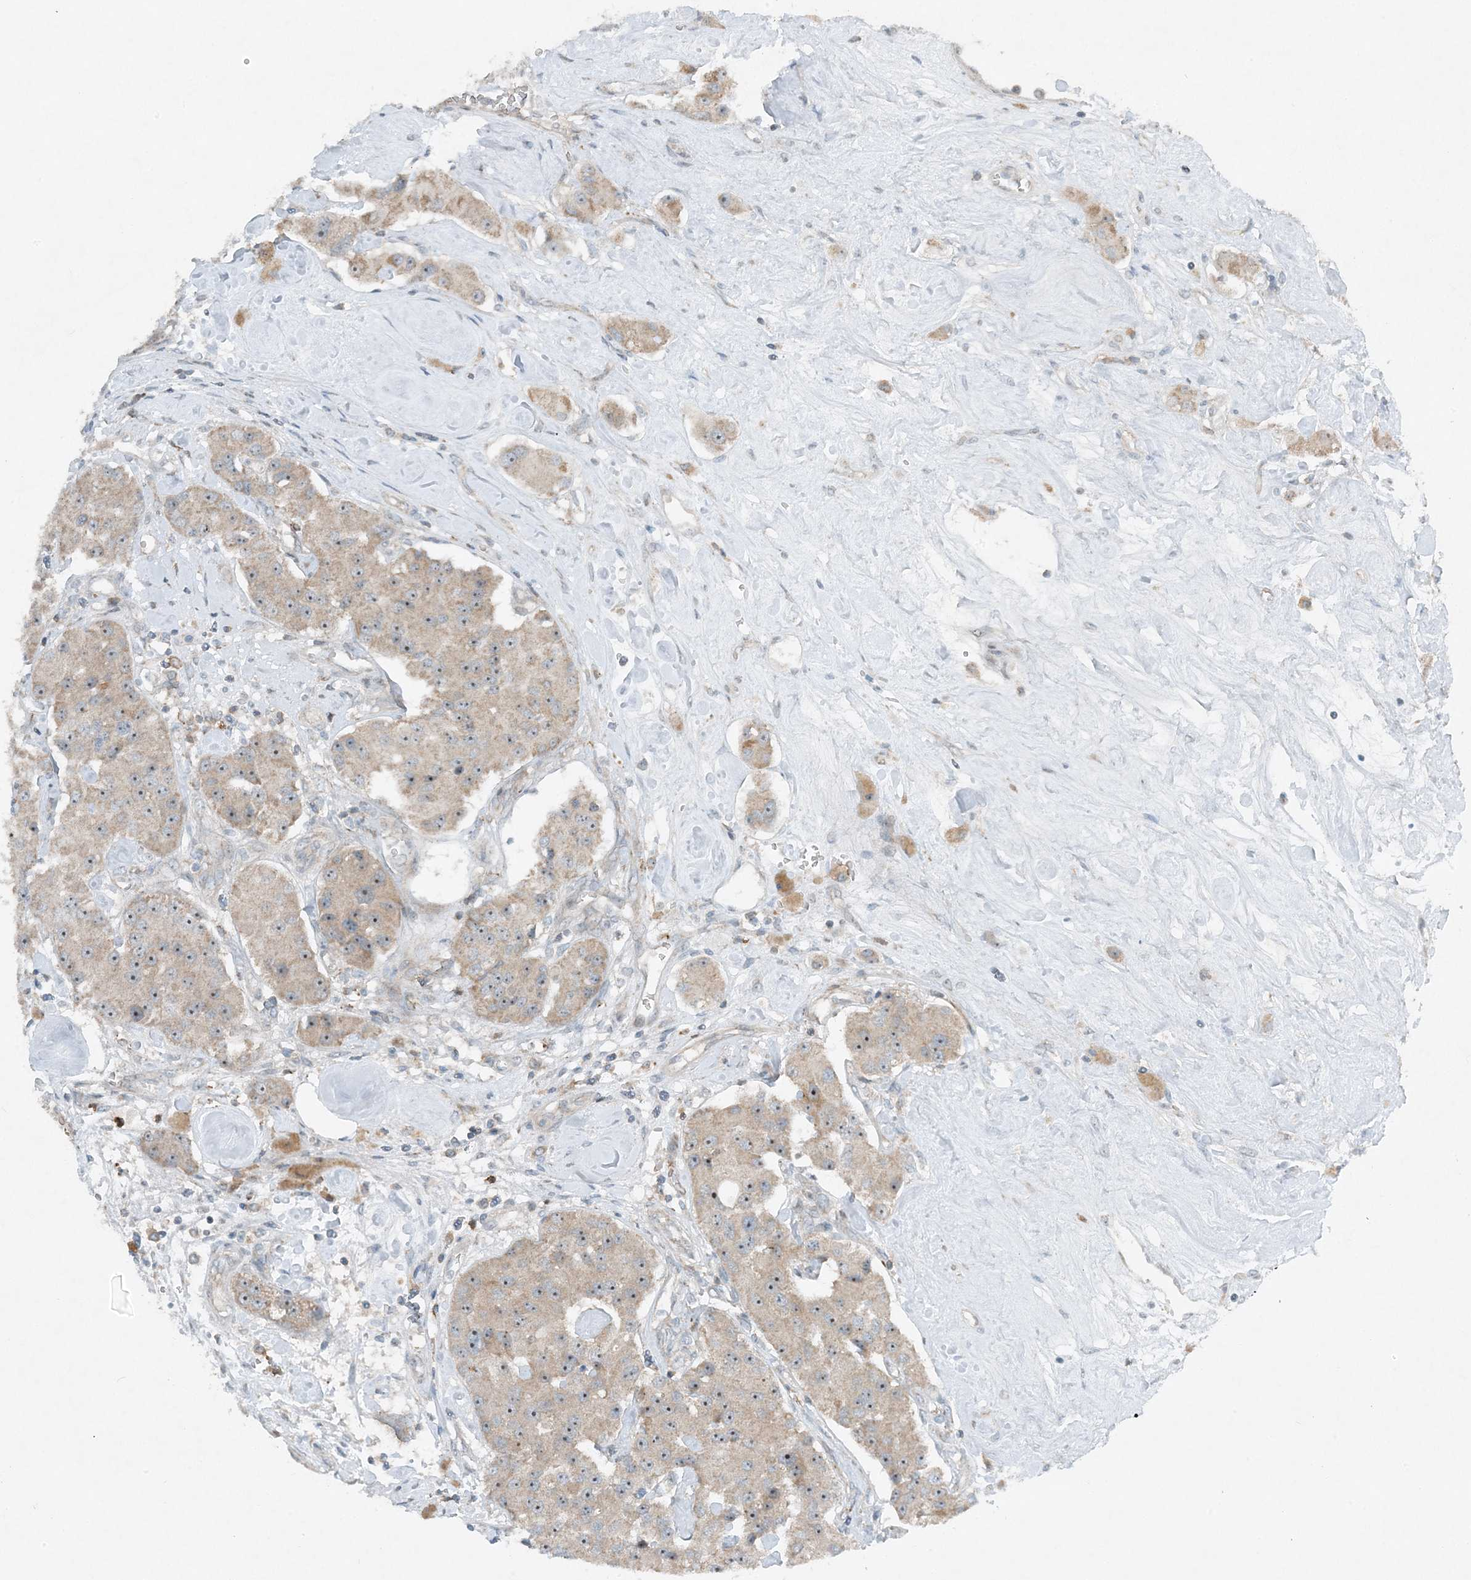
{"staining": {"intensity": "weak", "quantity": ">75%", "location": "cytoplasmic/membranous"}, "tissue": "carcinoid", "cell_type": "Tumor cells", "image_type": "cancer", "snomed": [{"axis": "morphology", "description": "Carcinoid, malignant, NOS"}, {"axis": "topography", "description": "Pancreas"}], "caption": "IHC image of human carcinoid stained for a protein (brown), which shows low levels of weak cytoplasmic/membranous positivity in about >75% of tumor cells.", "gene": "MITD1", "patient": {"sex": "male", "age": 41}}